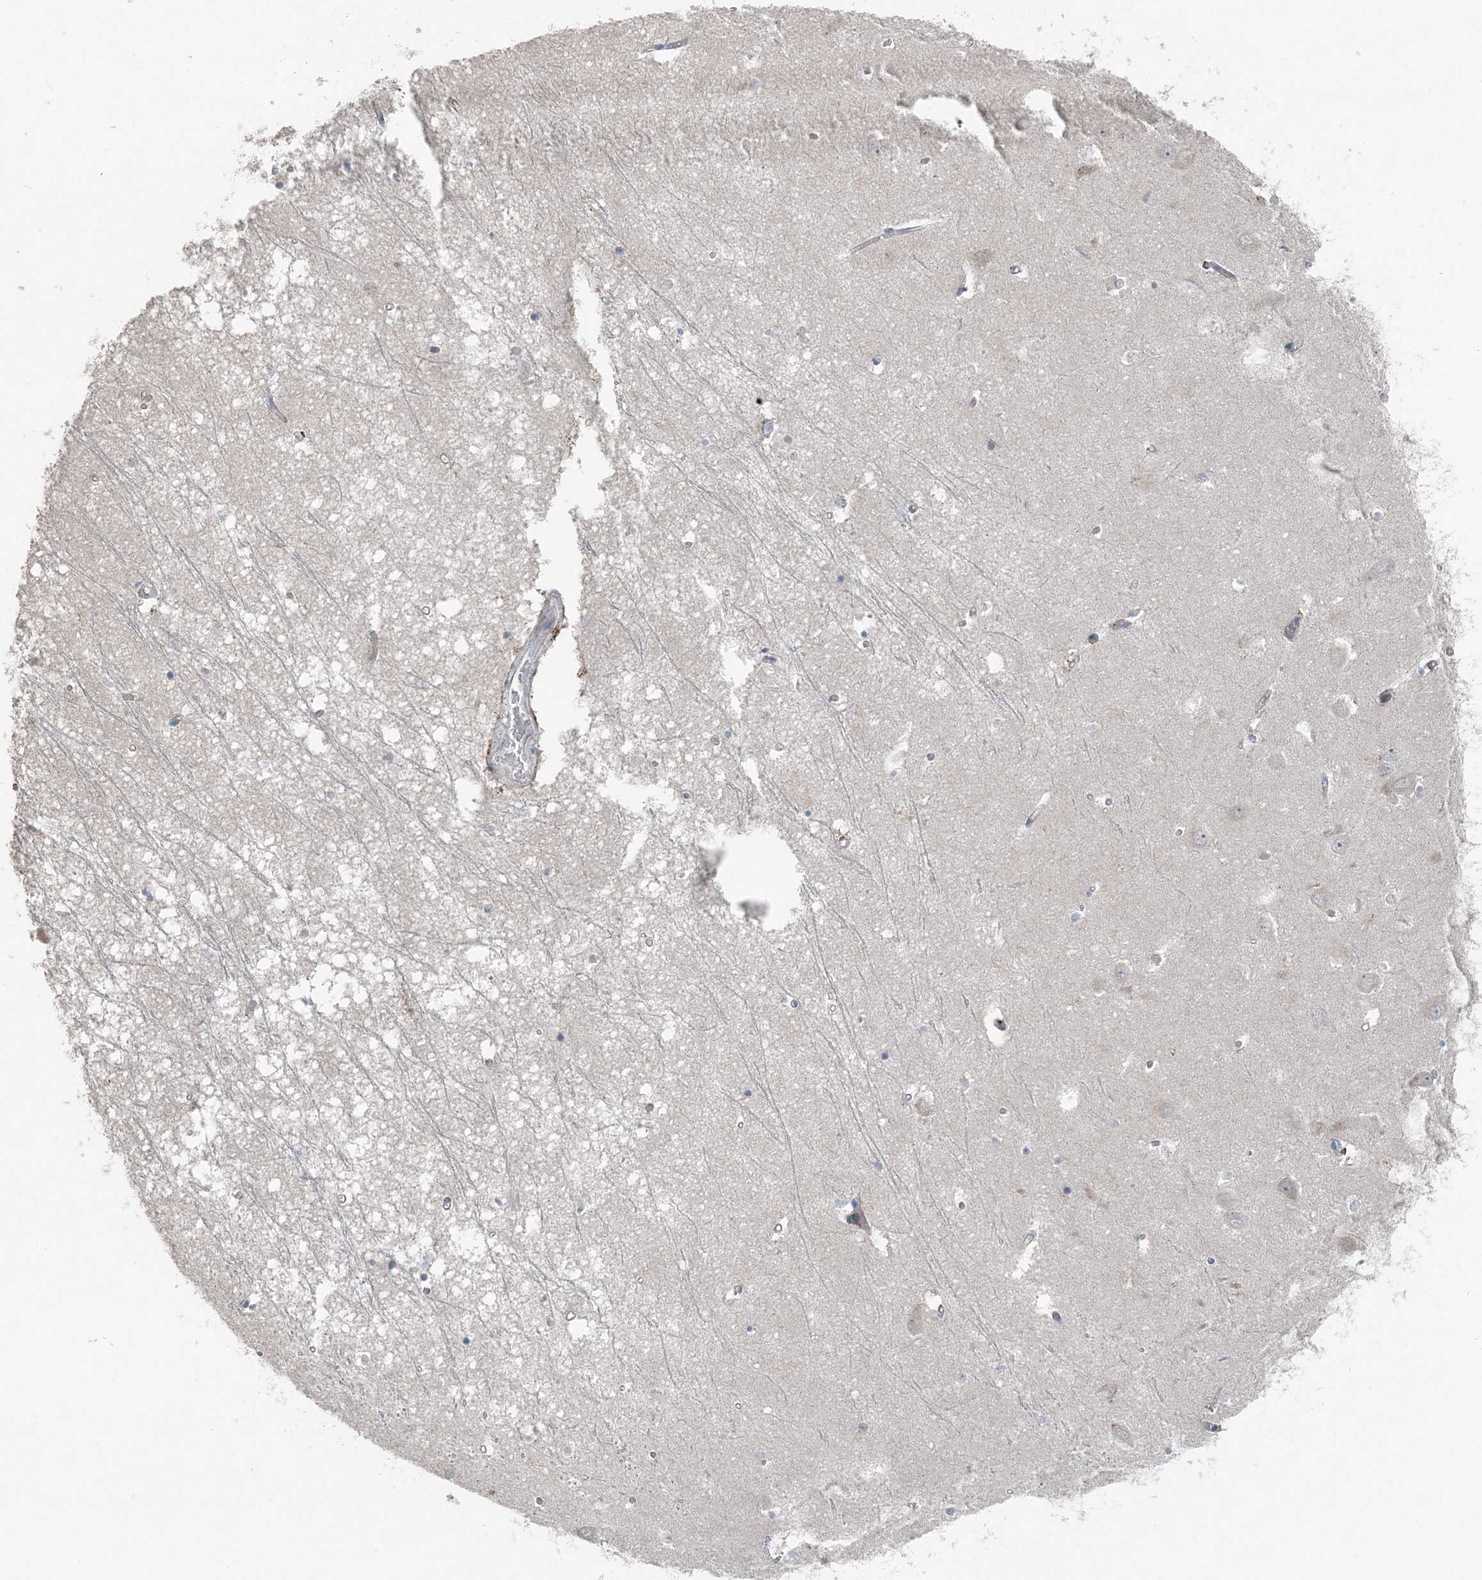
{"staining": {"intensity": "negative", "quantity": "none", "location": "none"}, "tissue": "hippocampus", "cell_type": "Glial cells", "image_type": "normal", "snomed": [{"axis": "morphology", "description": "Normal tissue, NOS"}, {"axis": "topography", "description": "Hippocampus"}], "caption": "DAB (3,3'-diaminobenzidine) immunohistochemical staining of normal human hippocampus shows no significant expression in glial cells. (Brightfield microscopy of DAB IHC at high magnification).", "gene": "KY", "patient": {"sex": "male", "age": 70}}